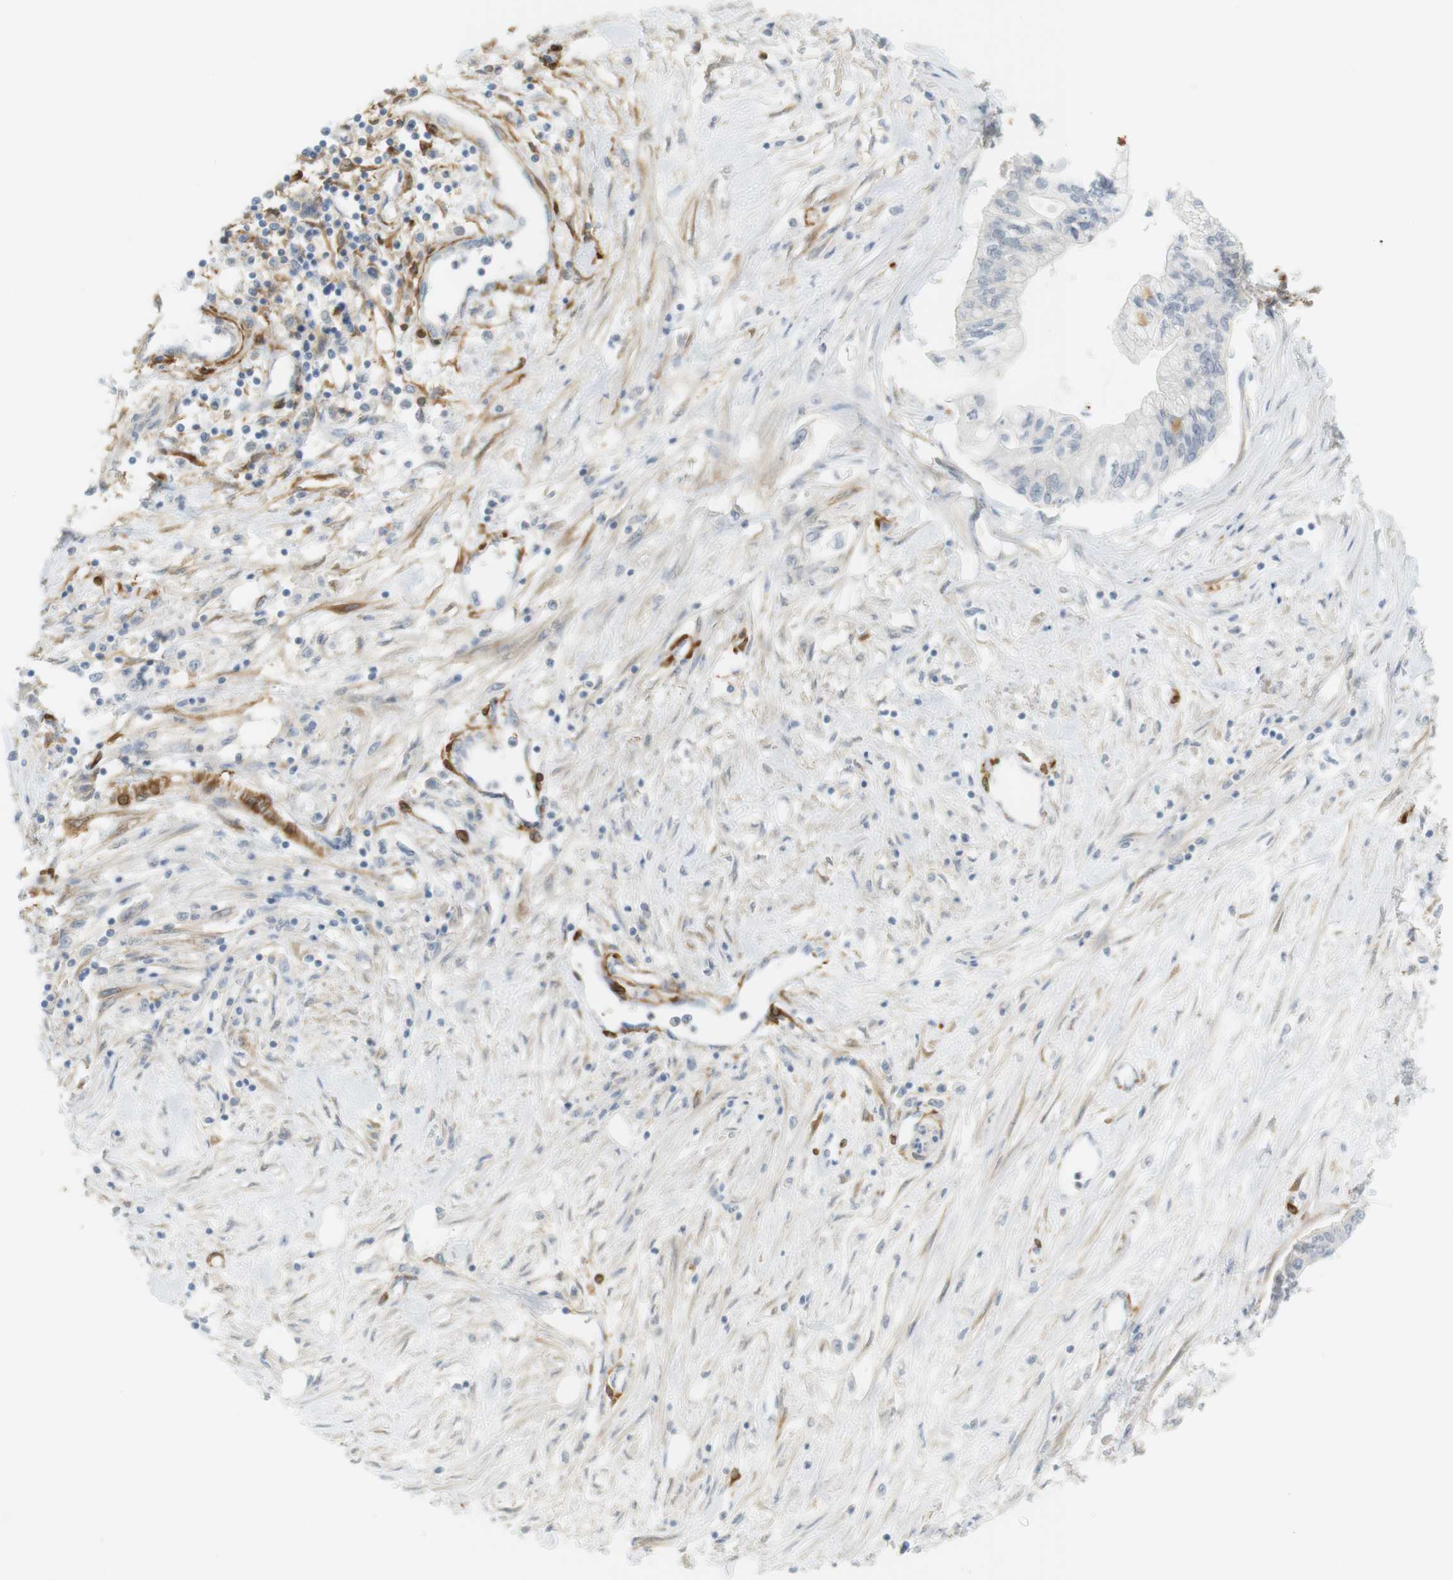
{"staining": {"intensity": "negative", "quantity": "none", "location": "none"}, "tissue": "pancreatic cancer", "cell_type": "Tumor cells", "image_type": "cancer", "snomed": [{"axis": "morphology", "description": "Adenocarcinoma, NOS"}, {"axis": "topography", "description": "Pancreas"}], "caption": "A micrograph of adenocarcinoma (pancreatic) stained for a protein exhibits no brown staining in tumor cells. (DAB (3,3'-diaminobenzidine) immunohistochemistry (IHC), high magnification).", "gene": "PDE3A", "patient": {"sex": "female", "age": 77}}